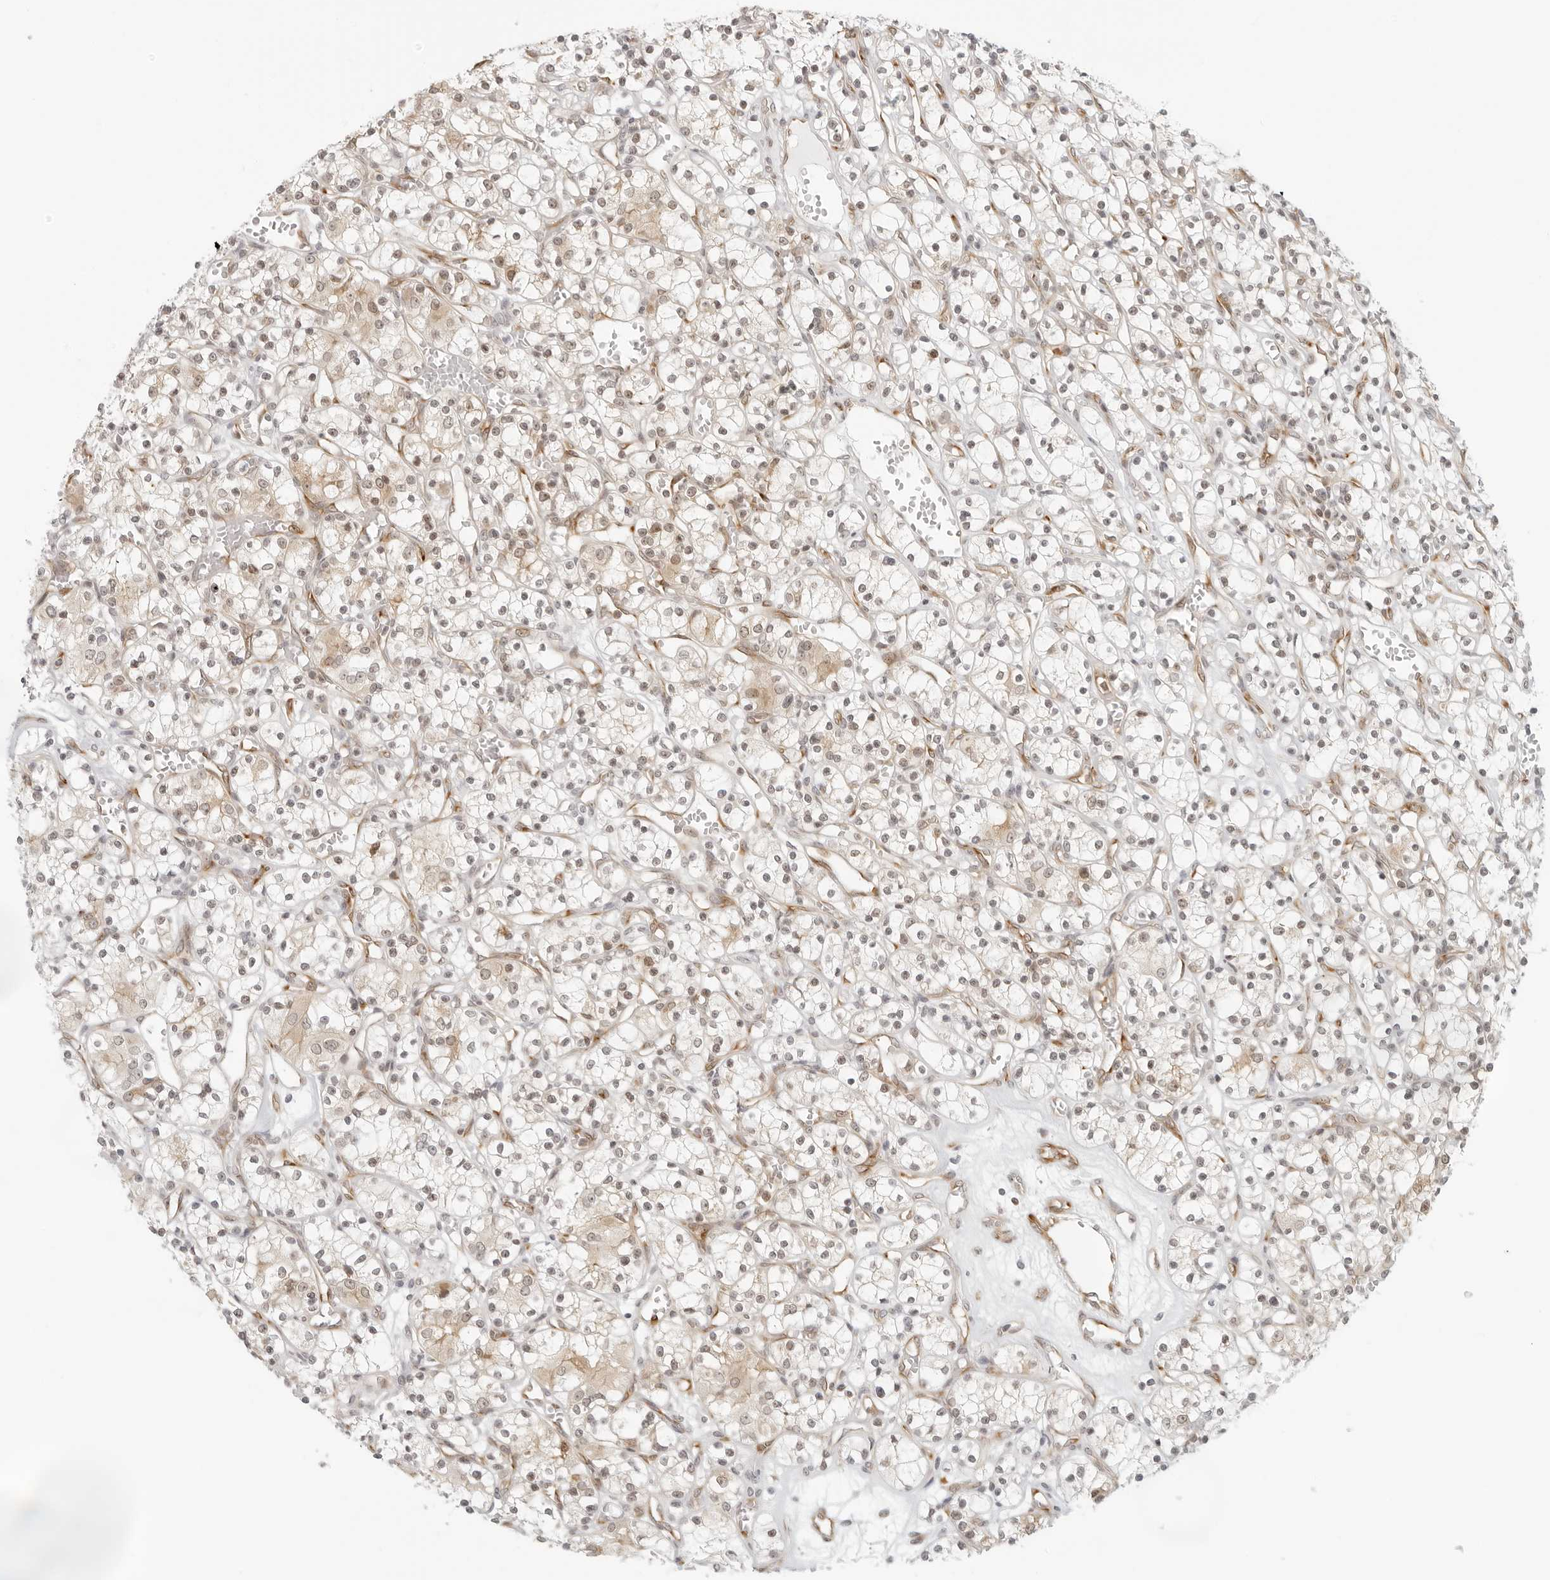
{"staining": {"intensity": "weak", "quantity": ">75%", "location": "cytoplasmic/membranous,nuclear"}, "tissue": "renal cancer", "cell_type": "Tumor cells", "image_type": "cancer", "snomed": [{"axis": "morphology", "description": "Adenocarcinoma, NOS"}, {"axis": "topography", "description": "Kidney"}], "caption": "The micrograph shows staining of renal adenocarcinoma, revealing weak cytoplasmic/membranous and nuclear protein positivity (brown color) within tumor cells.", "gene": "EIF4G1", "patient": {"sex": "female", "age": 59}}